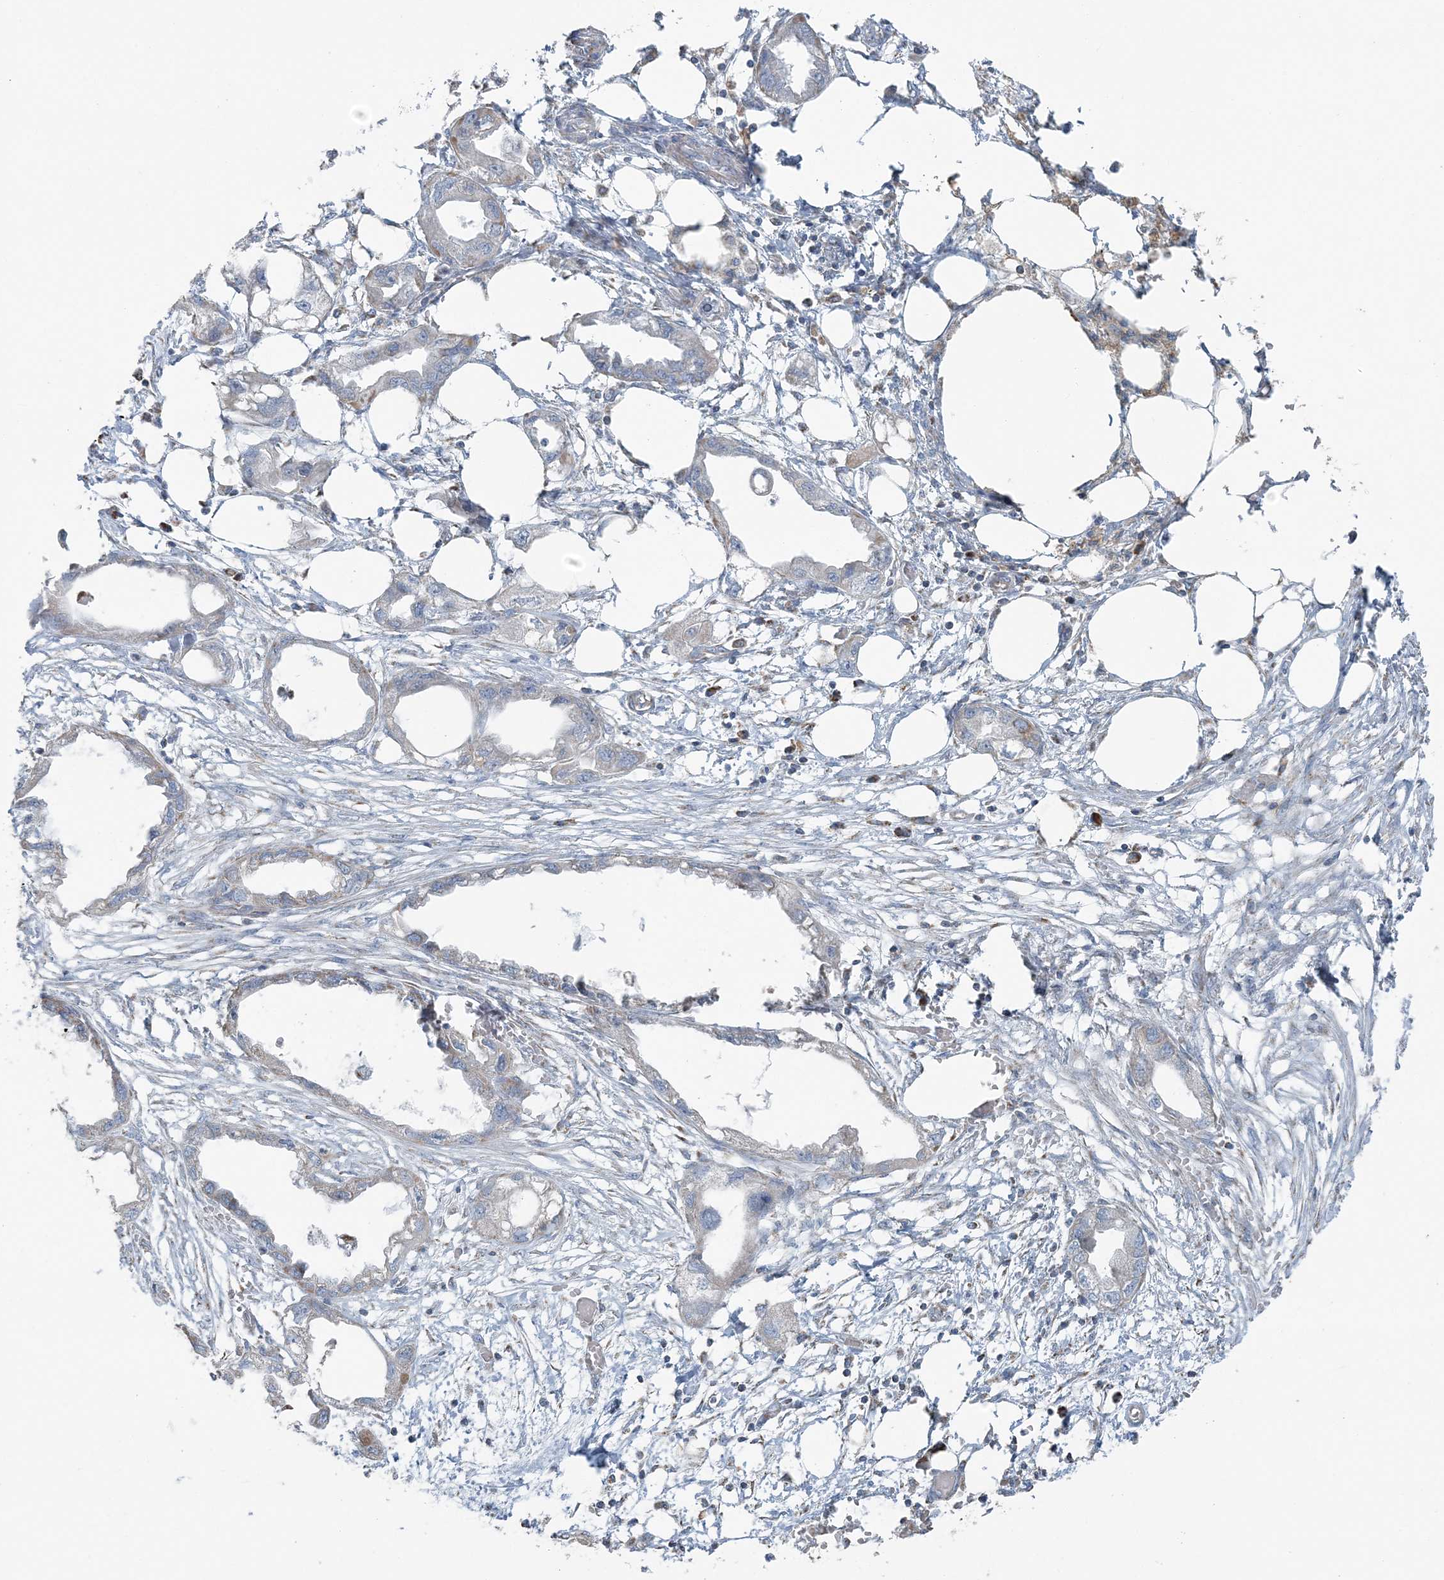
{"staining": {"intensity": "negative", "quantity": "none", "location": "none"}, "tissue": "endometrial cancer", "cell_type": "Tumor cells", "image_type": "cancer", "snomed": [{"axis": "morphology", "description": "Adenocarcinoma, NOS"}, {"axis": "morphology", "description": "Adenocarcinoma, metastatic, NOS"}, {"axis": "topography", "description": "Adipose tissue"}, {"axis": "topography", "description": "Endometrium"}], "caption": "Metastatic adenocarcinoma (endometrial) was stained to show a protein in brown. There is no significant expression in tumor cells.", "gene": "SLC22A16", "patient": {"sex": "female", "age": 67}}